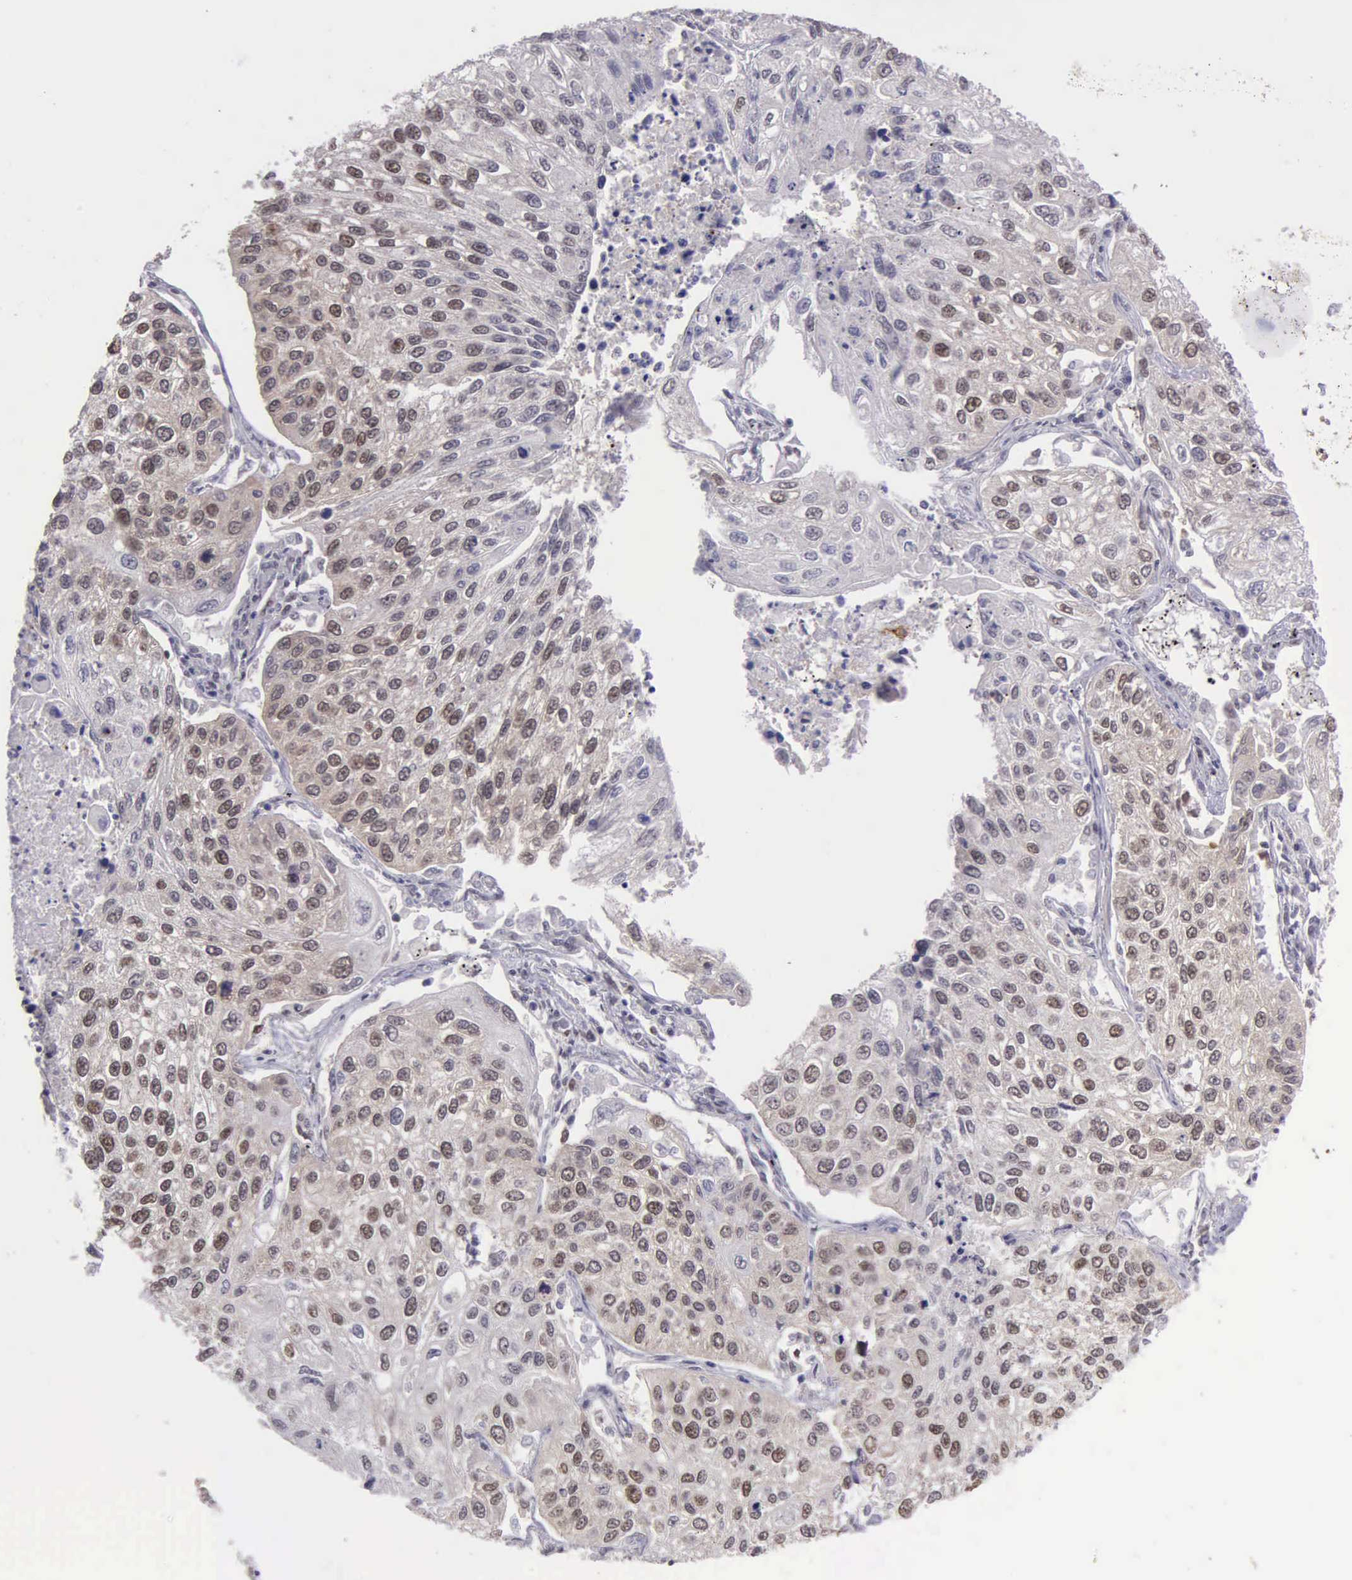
{"staining": {"intensity": "weak", "quantity": ">75%", "location": "nuclear"}, "tissue": "lung cancer", "cell_type": "Tumor cells", "image_type": "cancer", "snomed": [{"axis": "morphology", "description": "Squamous cell carcinoma, NOS"}, {"axis": "topography", "description": "Lung"}], "caption": "Immunohistochemical staining of squamous cell carcinoma (lung) demonstrates low levels of weak nuclear protein staining in about >75% of tumor cells.", "gene": "UBR7", "patient": {"sex": "male", "age": 75}}